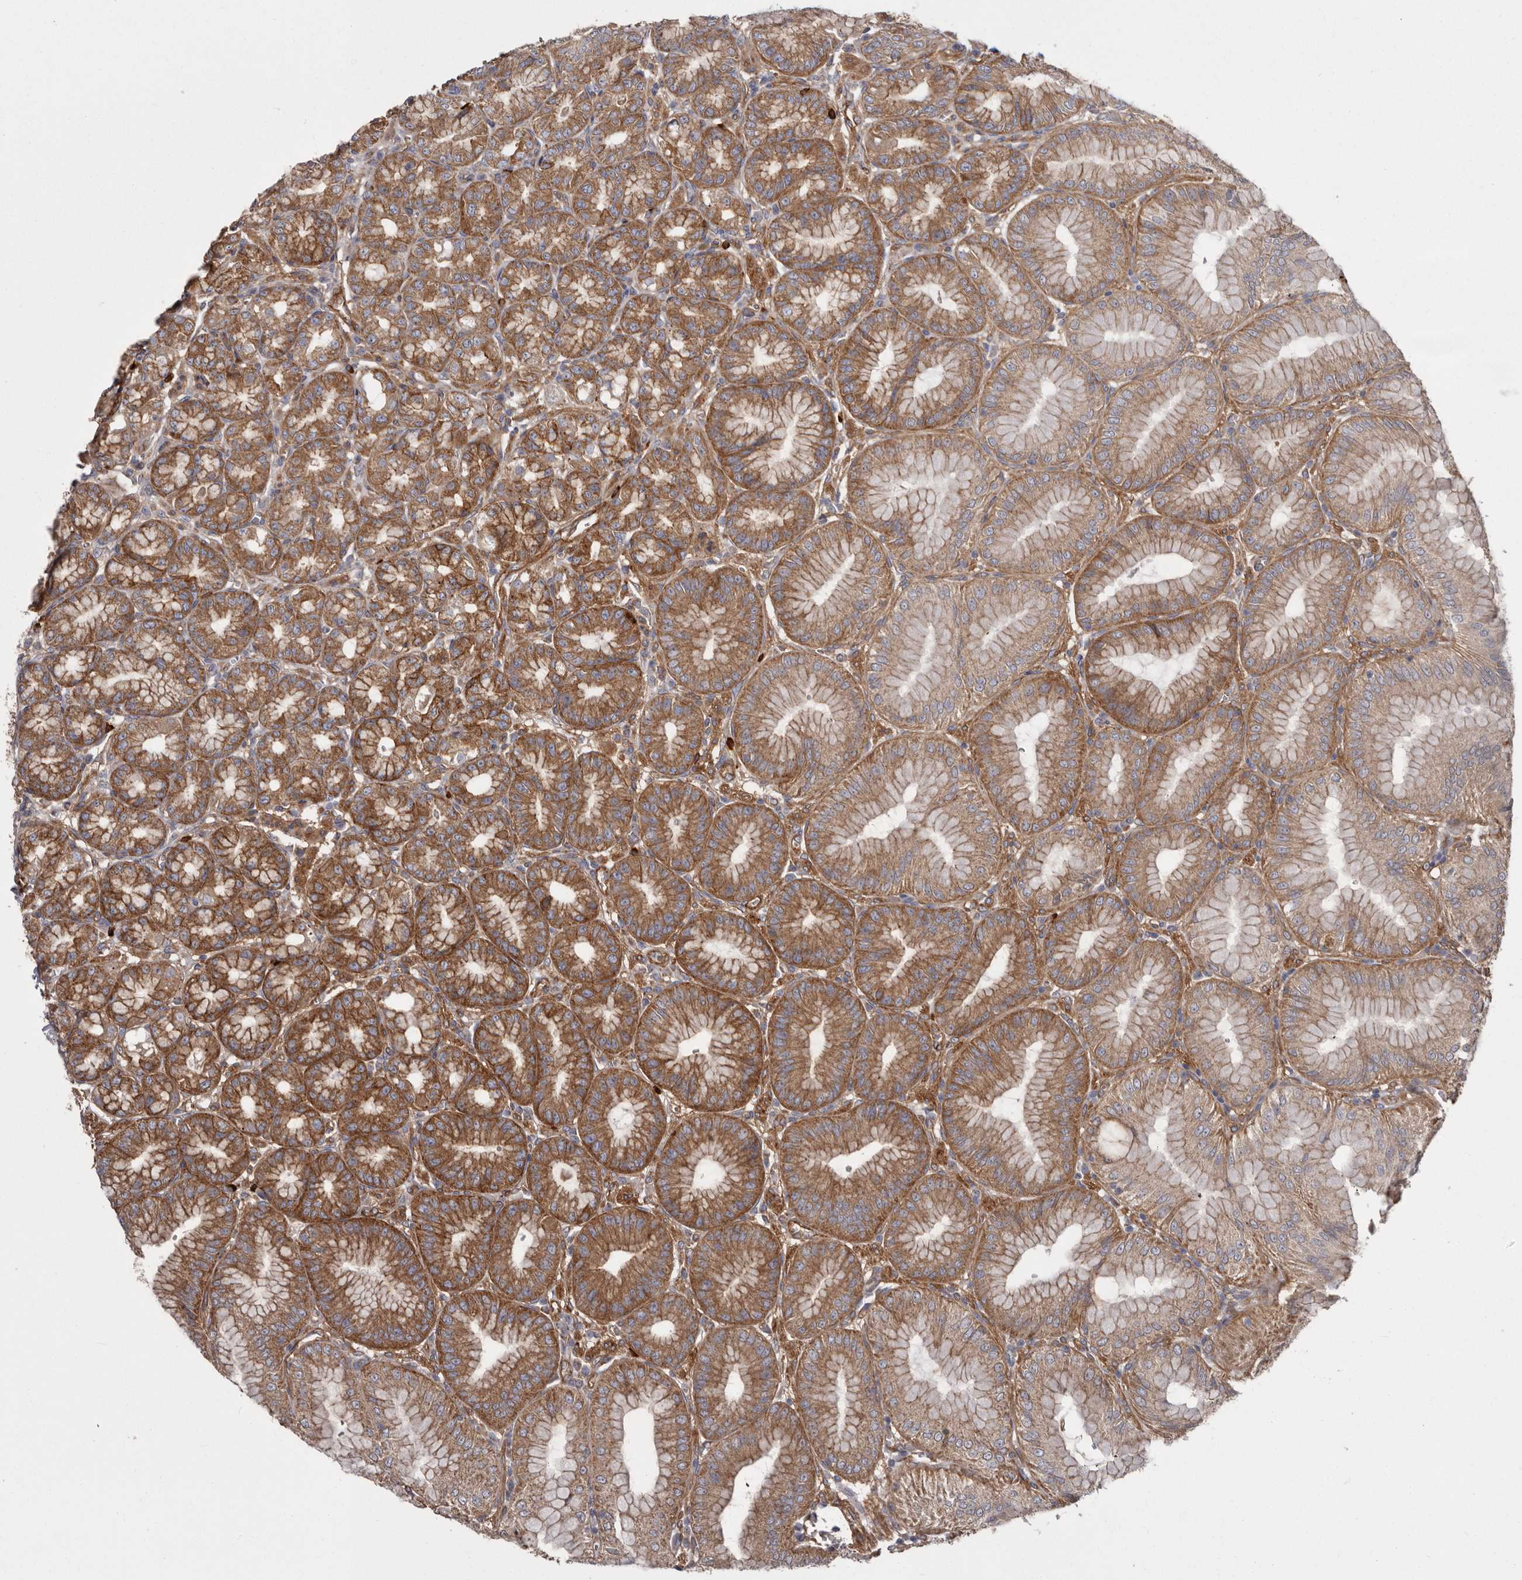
{"staining": {"intensity": "strong", "quantity": ">75%", "location": "cytoplasmic/membranous"}, "tissue": "stomach", "cell_type": "Glandular cells", "image_type": "normal", "snomed": [{"axis": "morphology", "description": "Normal tissue, NOS"}, {"axis": "topography", "description": "Stomach, lower"}], "caption": "Unremarkable stomach reveals strong cytoplasmic/membranous staining in approximately >75% of glandular cells.", "gene": "ENAH", "patient": {"sex": "male", "age": 71}}